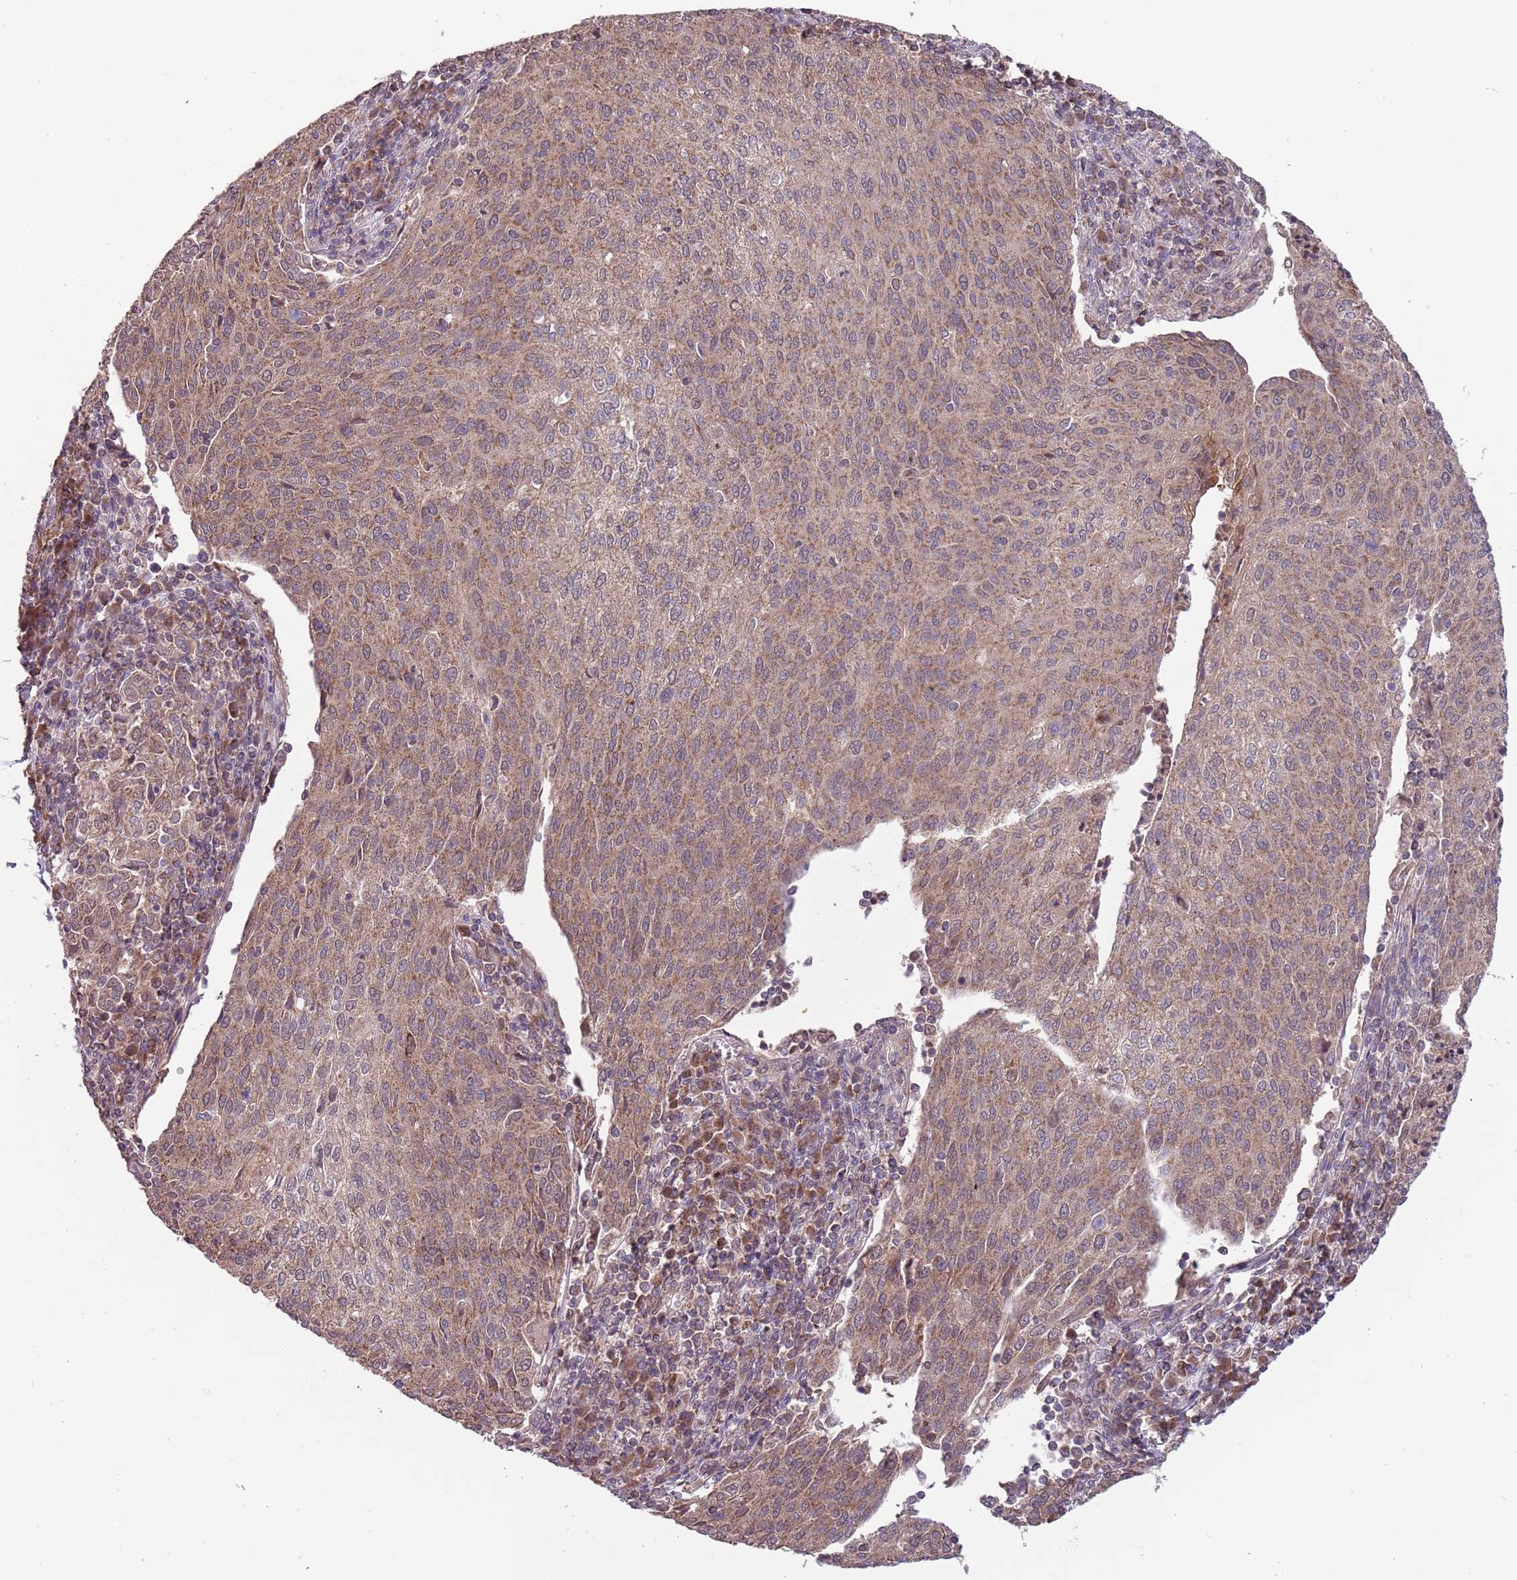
{"staining": {"intensity": "weak", "quantity": ">75%", "location": "cytoplasmic/membranous"}, "tissue": "cervical cancer", "cell_type": "Tumor cells", "image_type": "cancer", "snomed": [{"axis": "morphology", "description": "Squamous cell carcinoma, NOS"}, {"axis": "topography", "description": "Cervix"}], "caption": "High-power microscopy captured an immunohistochemistry (IHC) photomicrograph of cervical cancer (squamous cell carcinoma), revealing weak cytoplasmic/membranous positivity in about >75% of tumor cells. (DAB (3,3'-diaminobenzidine) = brown stain, brightfield microscopy at high magnification).", "gene": "RNF181", "patient": {"sex": "female", "age": 46}}